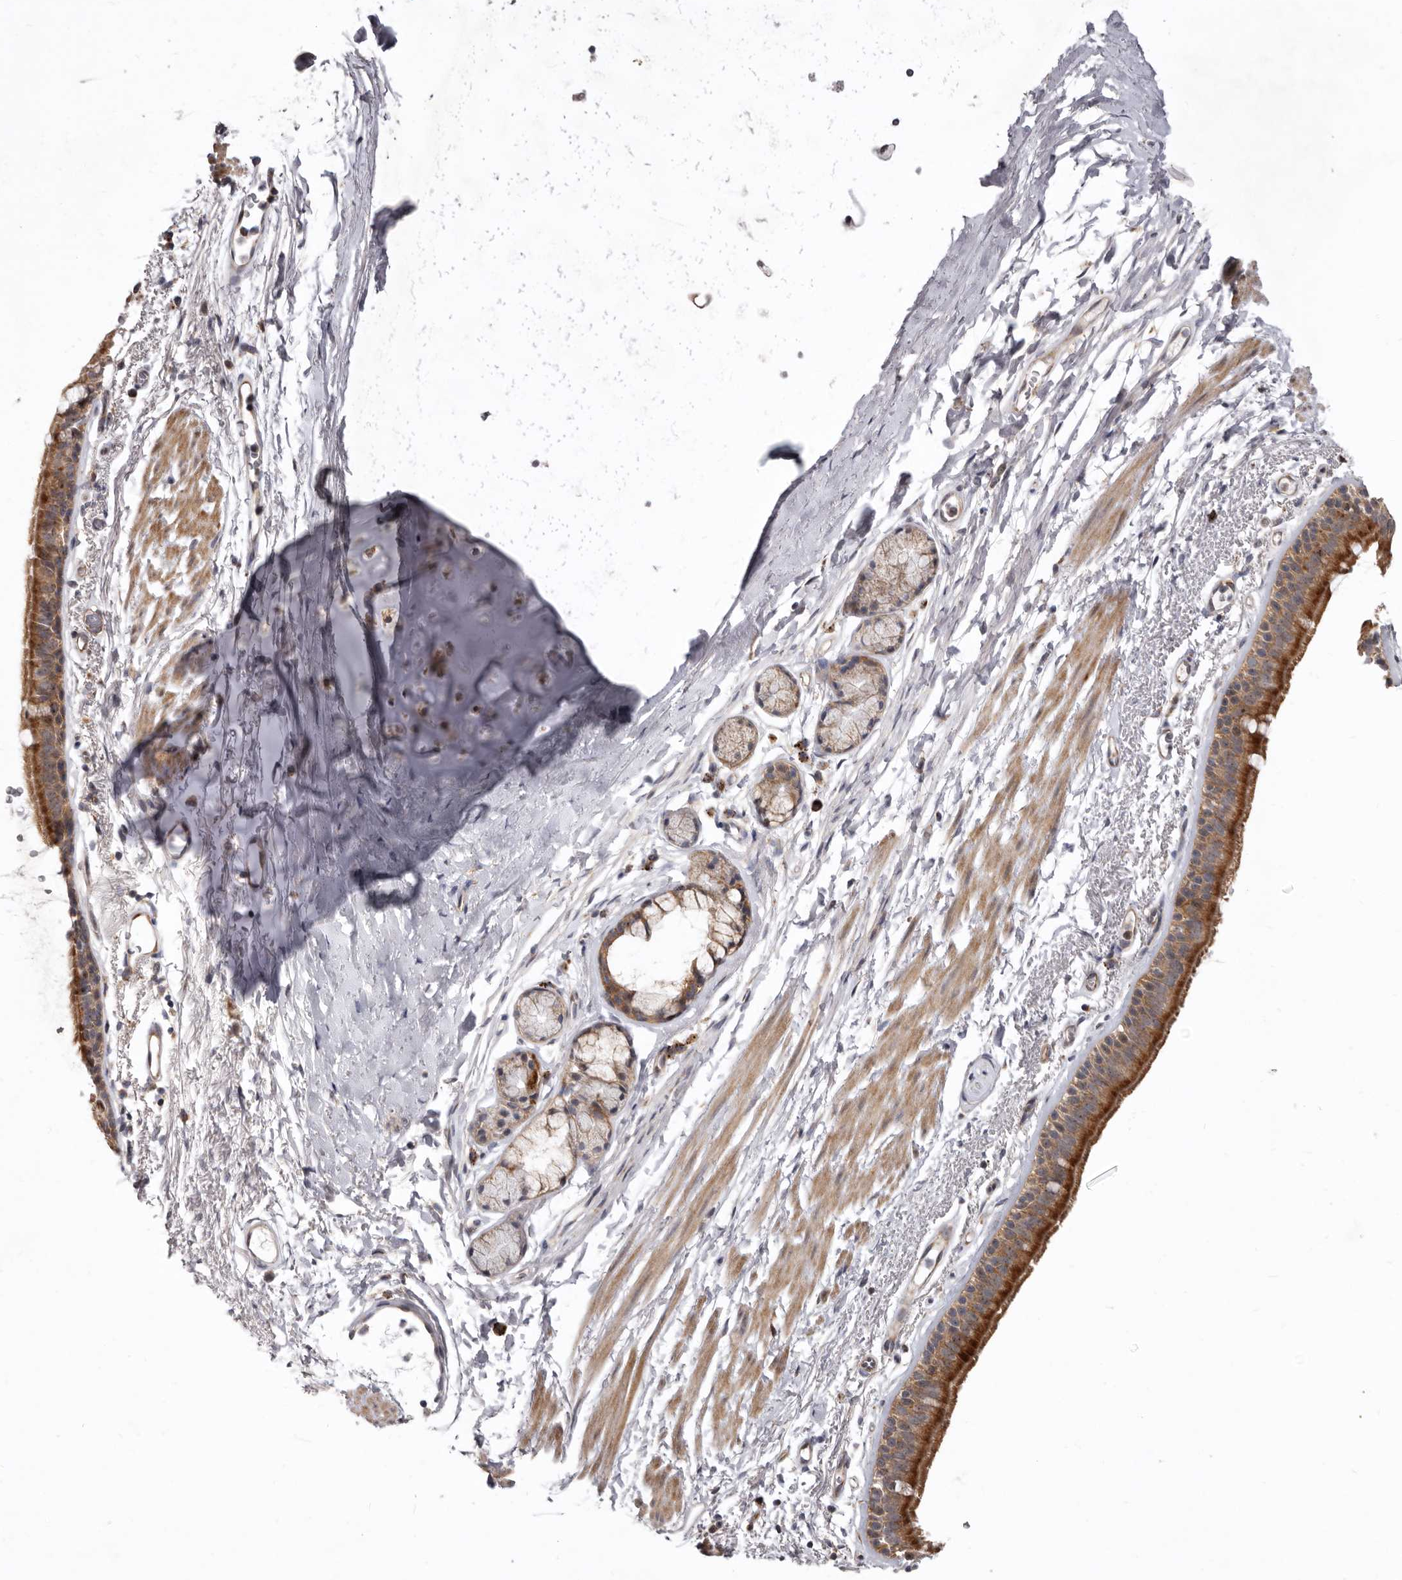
{"staining": {"intensity": "strong", "quantity": ">75%", "location": "cytoplasmic/membranous"}, "tissue": "bronchus", "cell_type": "Respiratory epithelial cells", "image_type": "normal", "snomed": [{"axis": "morphology", "description": "Normal tissue, NOS"}, {"axis": "topography", "description": "Lymph node"}, {"axis": "topography", "description": "Bronchus"}], "caption": "The image displays immunohistochemical staining of unremarkable bronchus. There is strong cytoplasmic/membranous expression is seen in approximately >75% of respiratory epithelial cells.", "gene": "SMC4", "patient": {"sex": "female", "age": 70}}